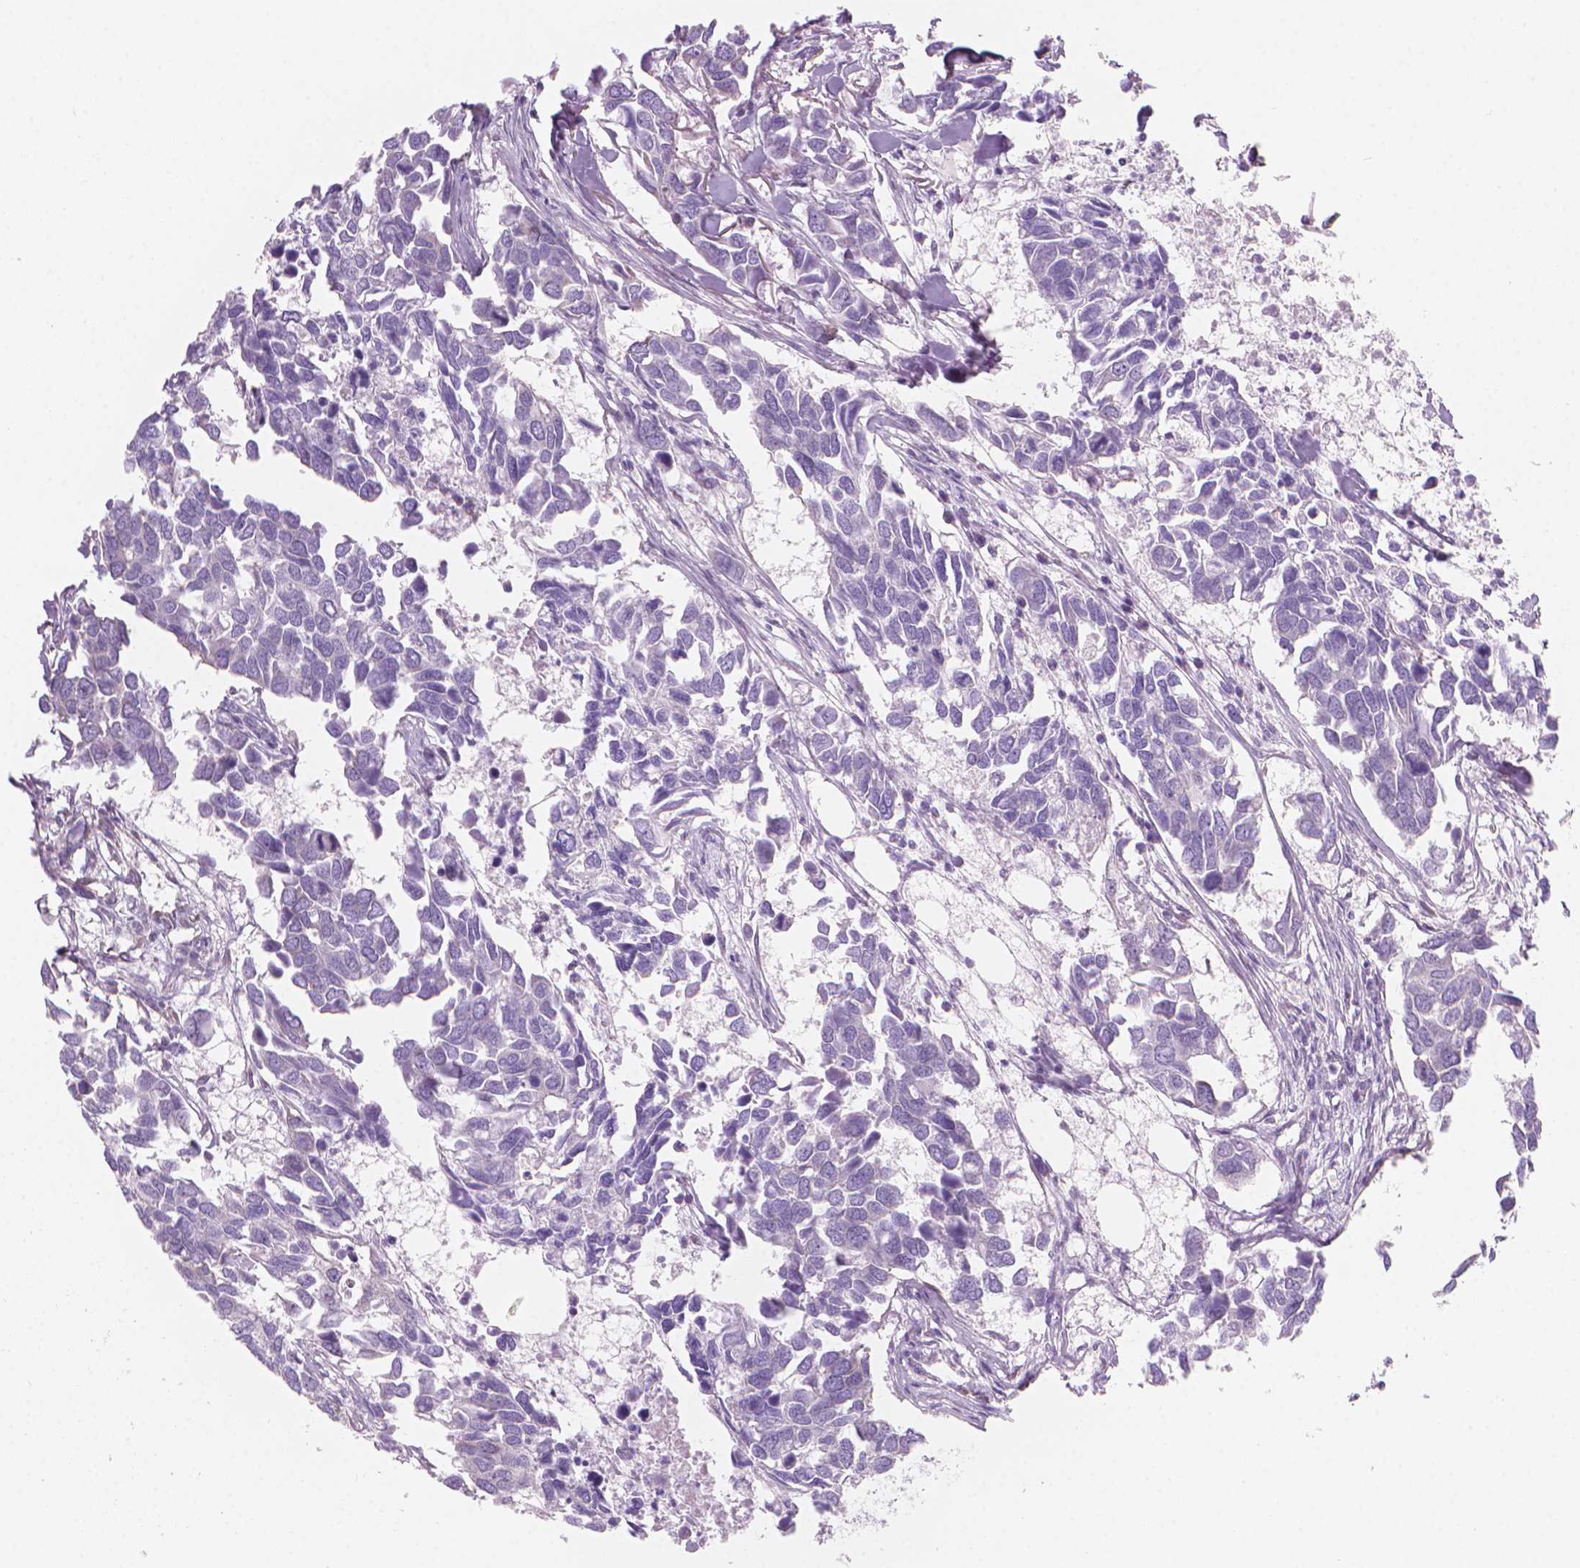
{"staining": {"intensity": "negative", "quantity": "none", "location": "none"}, "tissue": "breast cancer", "cell_type": "Tumor cells", "image_type": "cancer", "snomed": [{"axis": "morphology", "description": "Duct carcinoma"}, {"axis": "topography", "description": "Breast"}], "caption": "The immunohistochemistry photomicrograph has no significant staining in tumor cells of breast cancer (infiltrating ductal carcinoma) tissue.", "gene": "ENSG00000187186", "patient": {"sex": "female", "age": 83}}